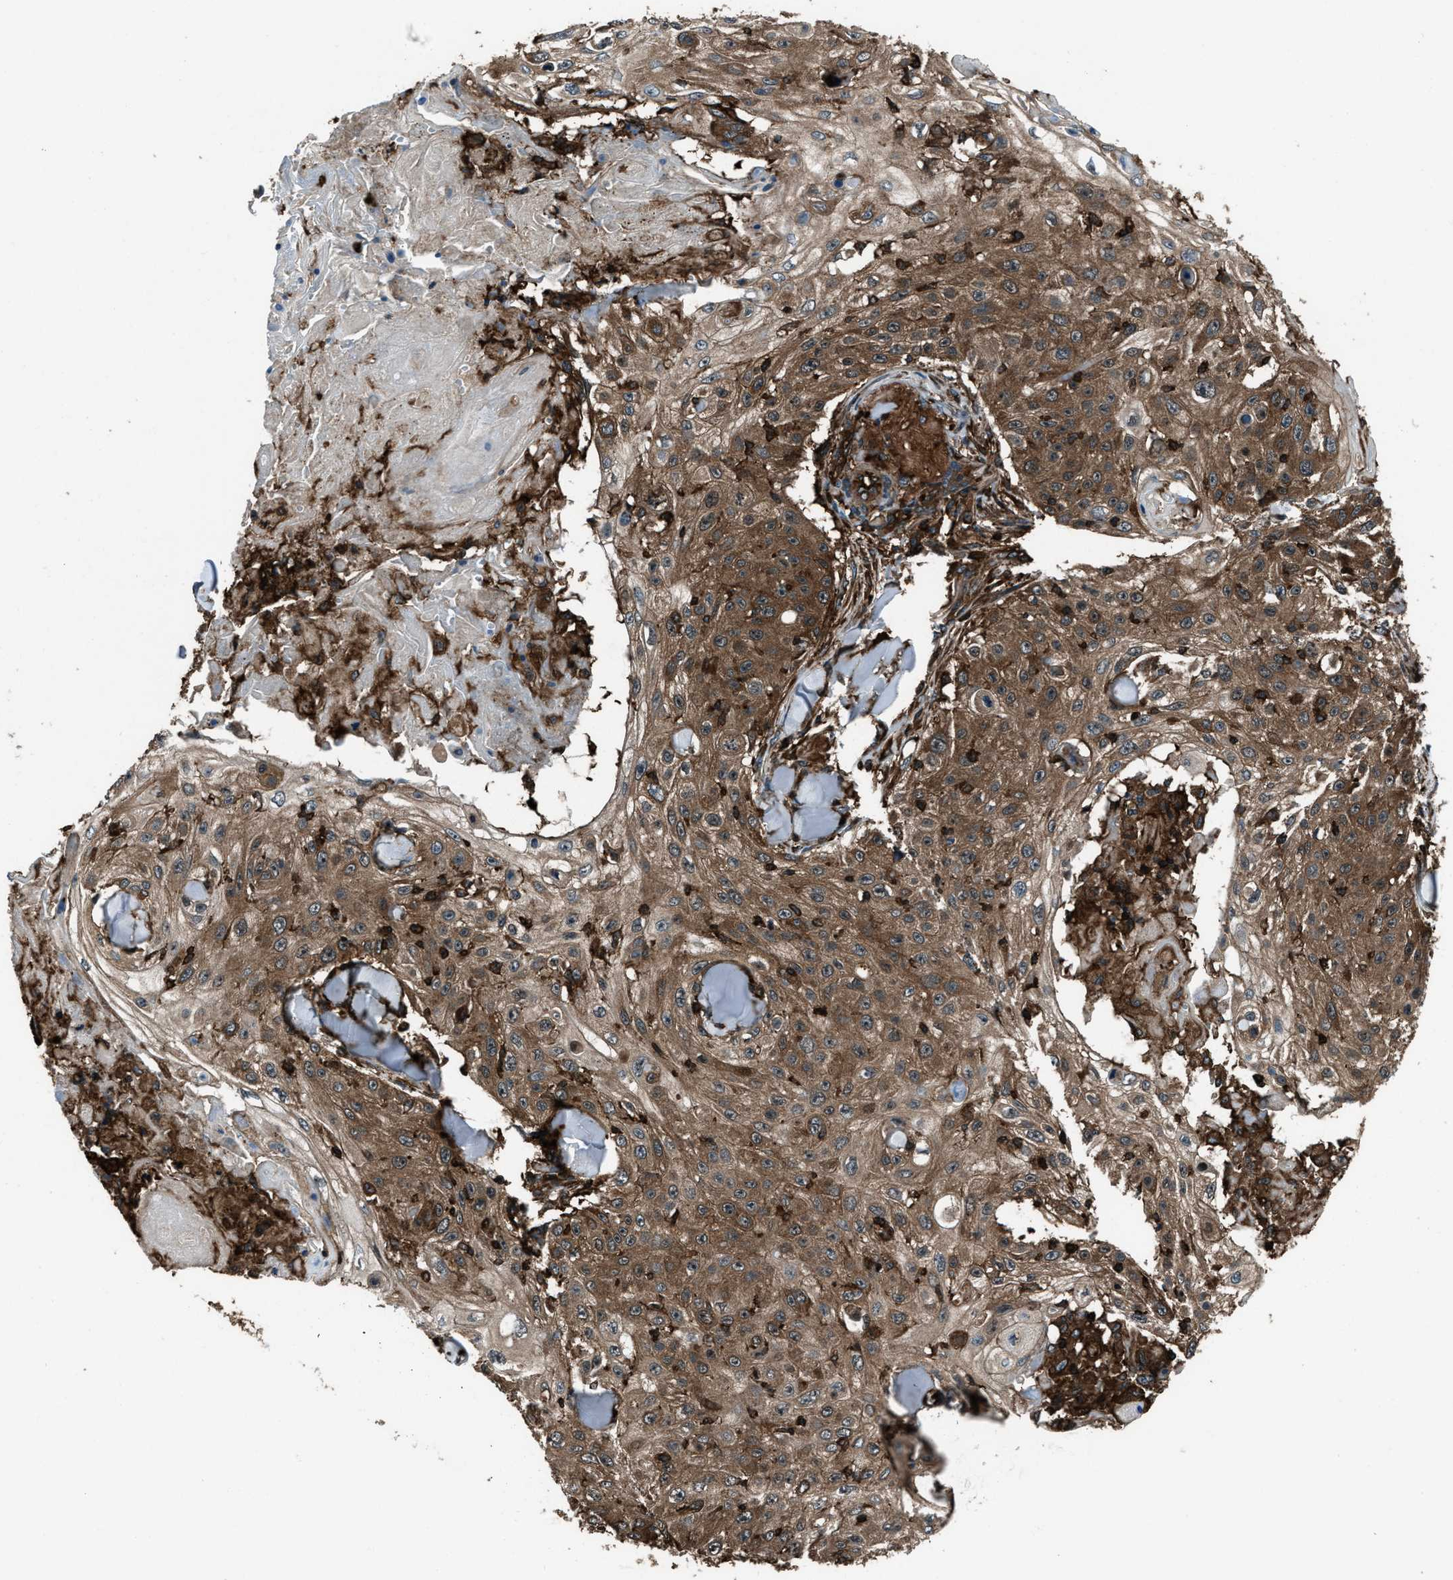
{"staining": {"intensity": "moderate", "quantity": ">75%", "location": "cytoplasmic/membranous"}, "tissue": "skin cancer", "cell_type": "Tumor cells", "image_type": "cancer", "snomed": [{"axis": "morphology", "description": "Squamous cell carcinoma, NOS"}, {"axis": "topography", "description": "Skin"}], "caption": "Skin squamous cell carcinoma tissue exhibits moderate cytoplasmic/membranous staining in approximately >75% of tumor cells, visualized by immunohistochemistry. Nuclei are stained in blue.", "gene": "SNX30", "patient": {"sex": "male", "age": 86}}